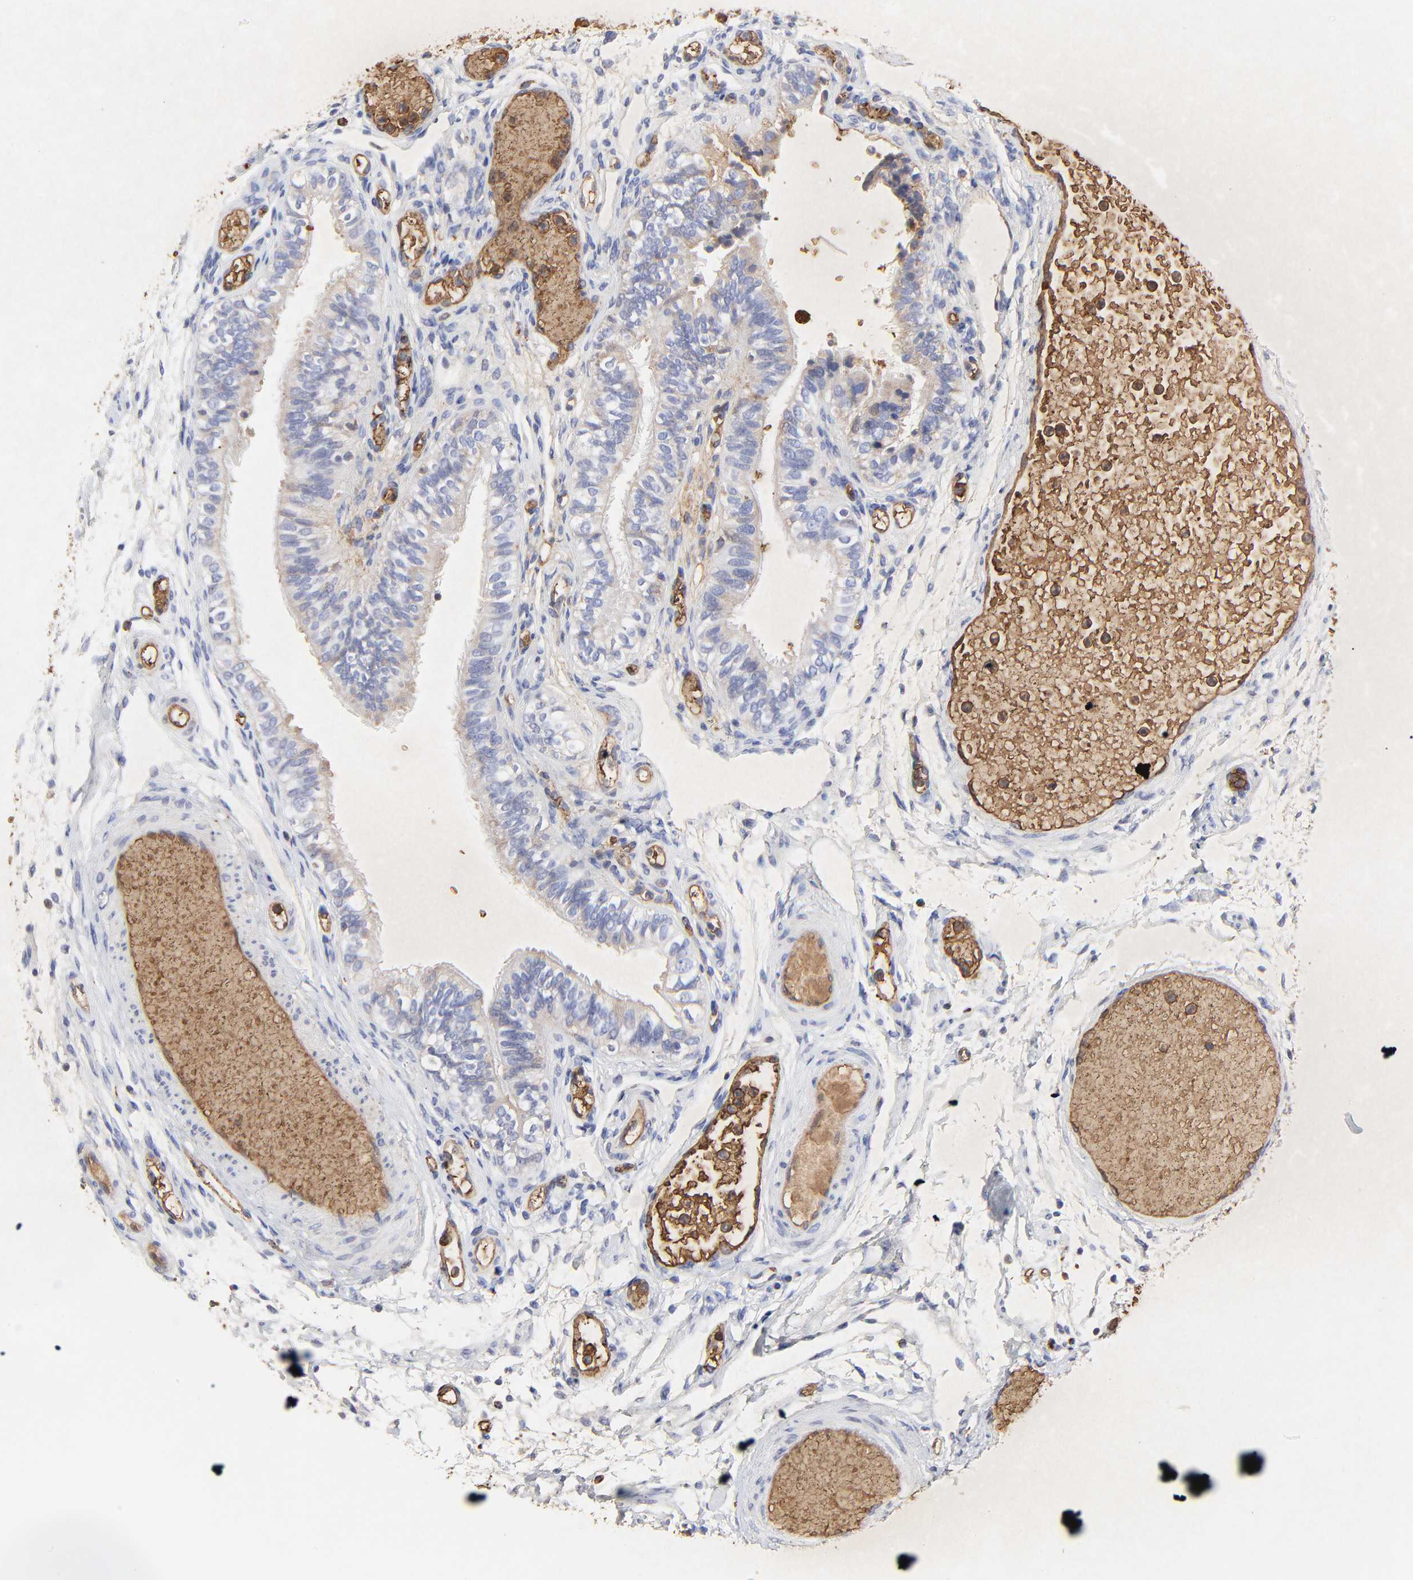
{"staining": {"intensity": "negative", "quantity": "none", "location": "none"}, "tissue": "fallopian tube", "cell_type": "Glandular cells", "image_type": "normal", "snomed": [{"axis": "morphology", "description": "Normal tissue, NOS"}, {"axis": "morphology", "description": "Dermoid, NOS"}, {"axis": "topography", "description": "Fallopian tube"}], "caption": "A high-resolution image shows immunohistochemistry staining of unremarkable fallopian tube, which shows no significant expression in glandular cells.", "gene": "PAG1", "patient": {"sex": "female", "age": 33}}